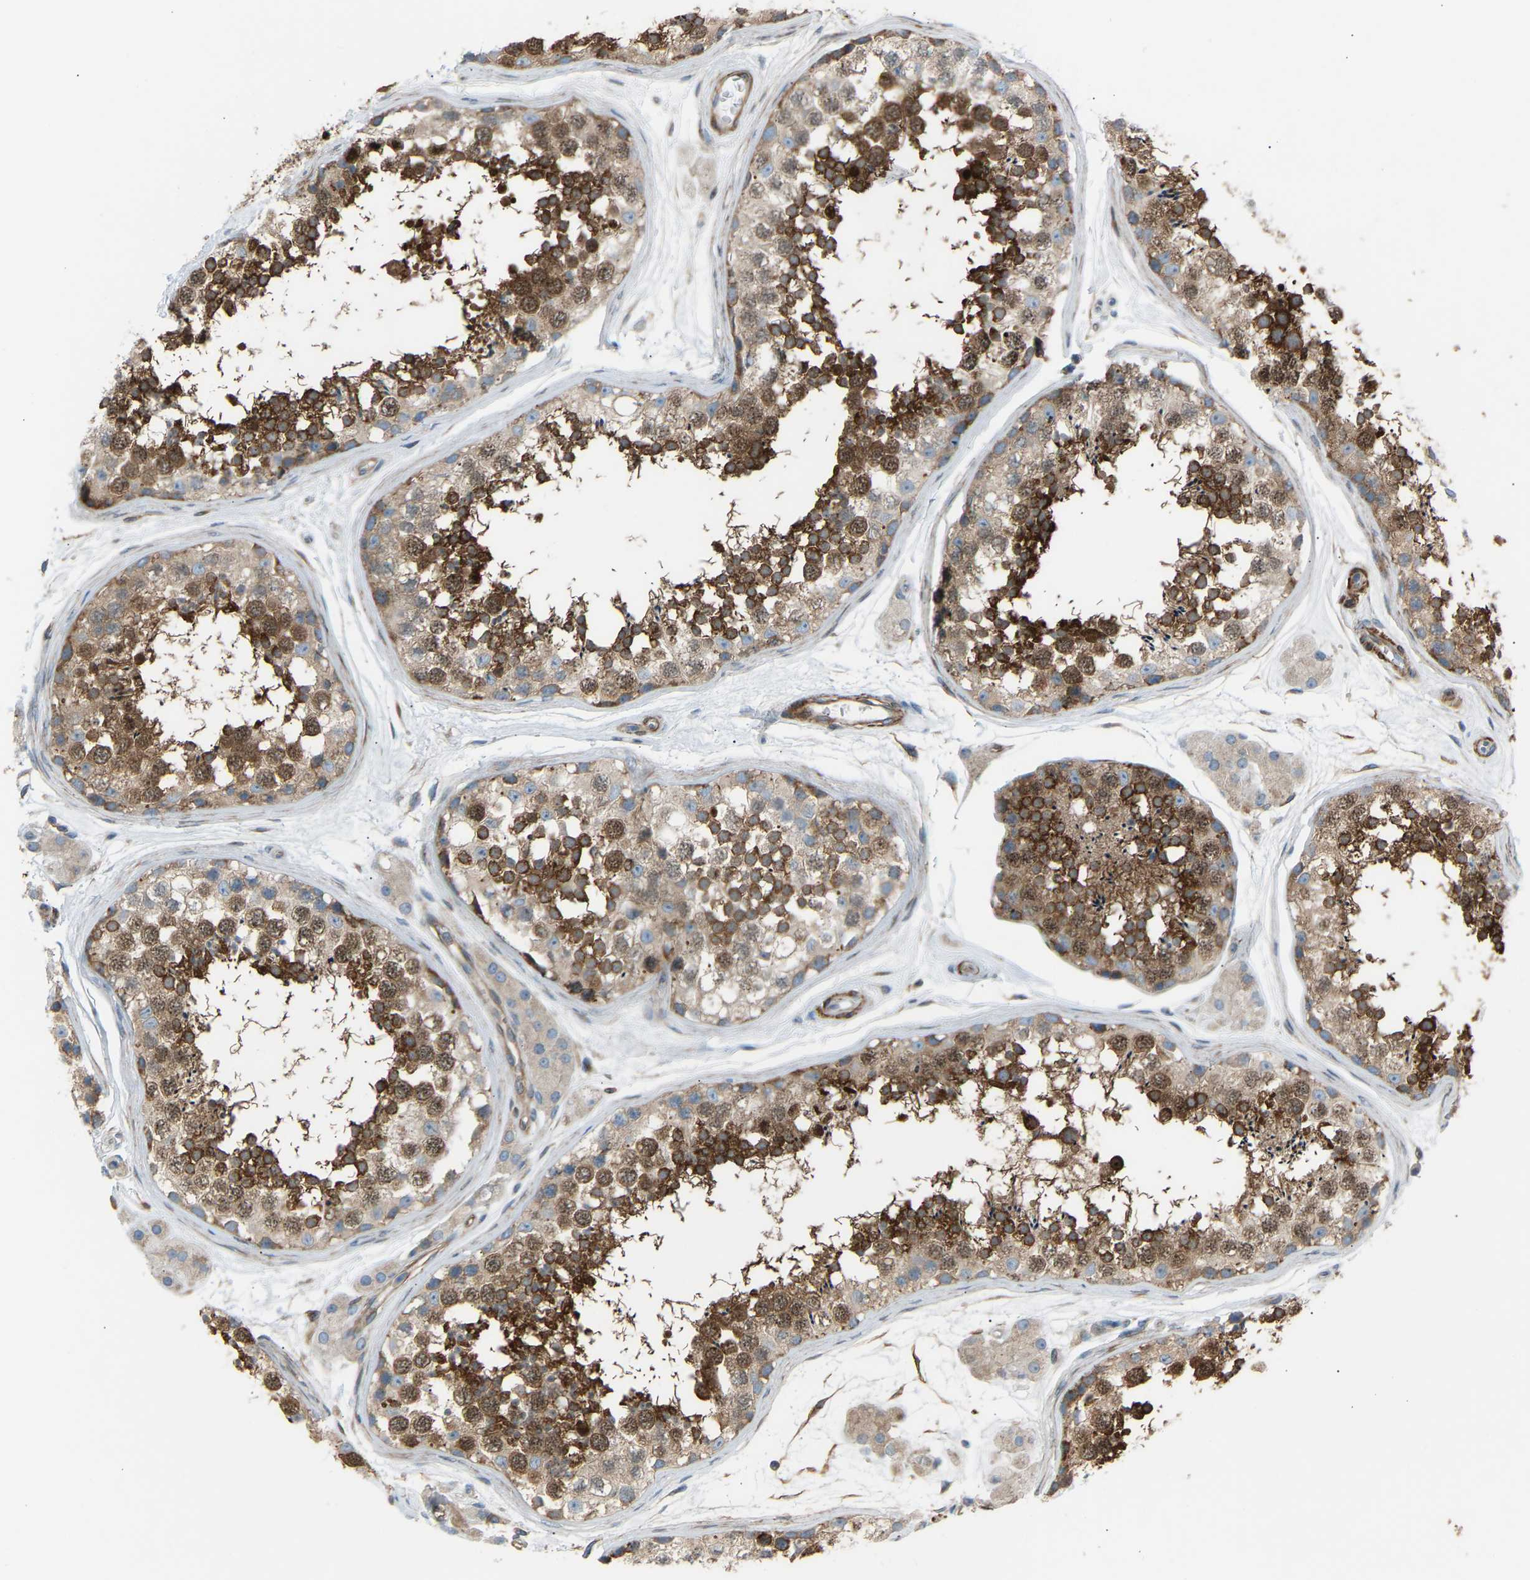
{"staining": {"intensity": "strong", "quantity": "25%-75%", "location": "cytoplasmic/membranous"}, "tissue": "testis", "cell_type": "Cells in seminiferous ducts", "image_type": "normal", "snomed": [{"axis": "morphology", "description": "Normal tissue, NOS"}, {"axis": "topography", "description": "Testis"}], "caption": "This histopathology image exhibits immunohistochemistry (IHC) staining of unremarkable human testis, with high strong cytoplasmic/membranous positivity in approximately 25%-75% of cells in seminiferous ducts.", "gene": "VPS41", "patient": {"sex": "male", "age": 56}}